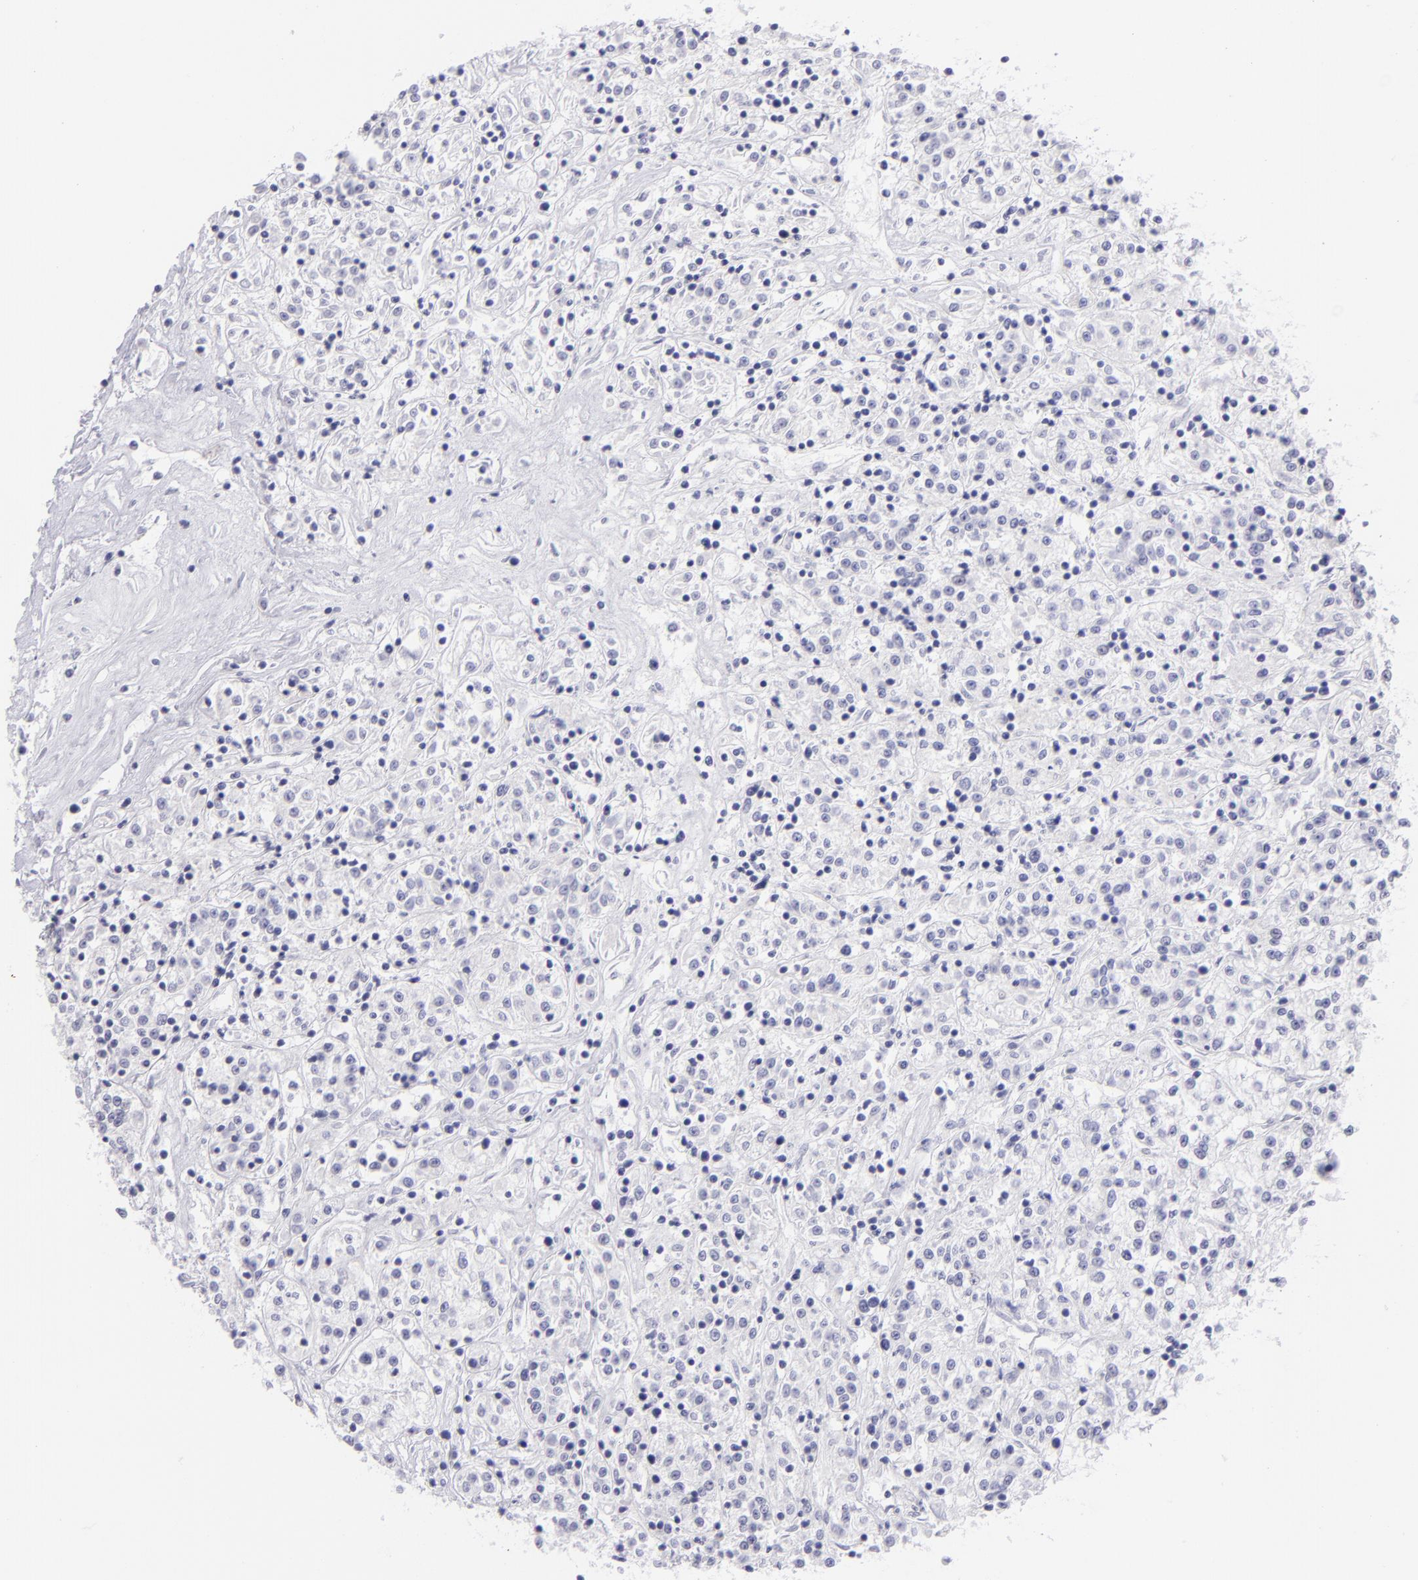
{"staining": {"intensity": "negative", "quantity": "none", "location": "none"}, "tissue": "renal cancer", "cell_type": "Tumor cells", "image_type": "cancer", "snomed": [{"axis": "morphology", "description": "Adenocarcinoma, NOS"}, {"axis": "topography", "description": "Kidney"}], "caption": "Immunohistochemical staining of human adenocarcinoma (renal) exhibits no significant expression in tumor cells. (Stains: DAB (3,3'-diaminobenzidine) immunohistochemistry (IHC) with hematoxylin counter stain, Microscopy: brightfield microscopy at high magnification).", "gene": "SLC1A2", "patient": {"sex": "female", "age": 76}}